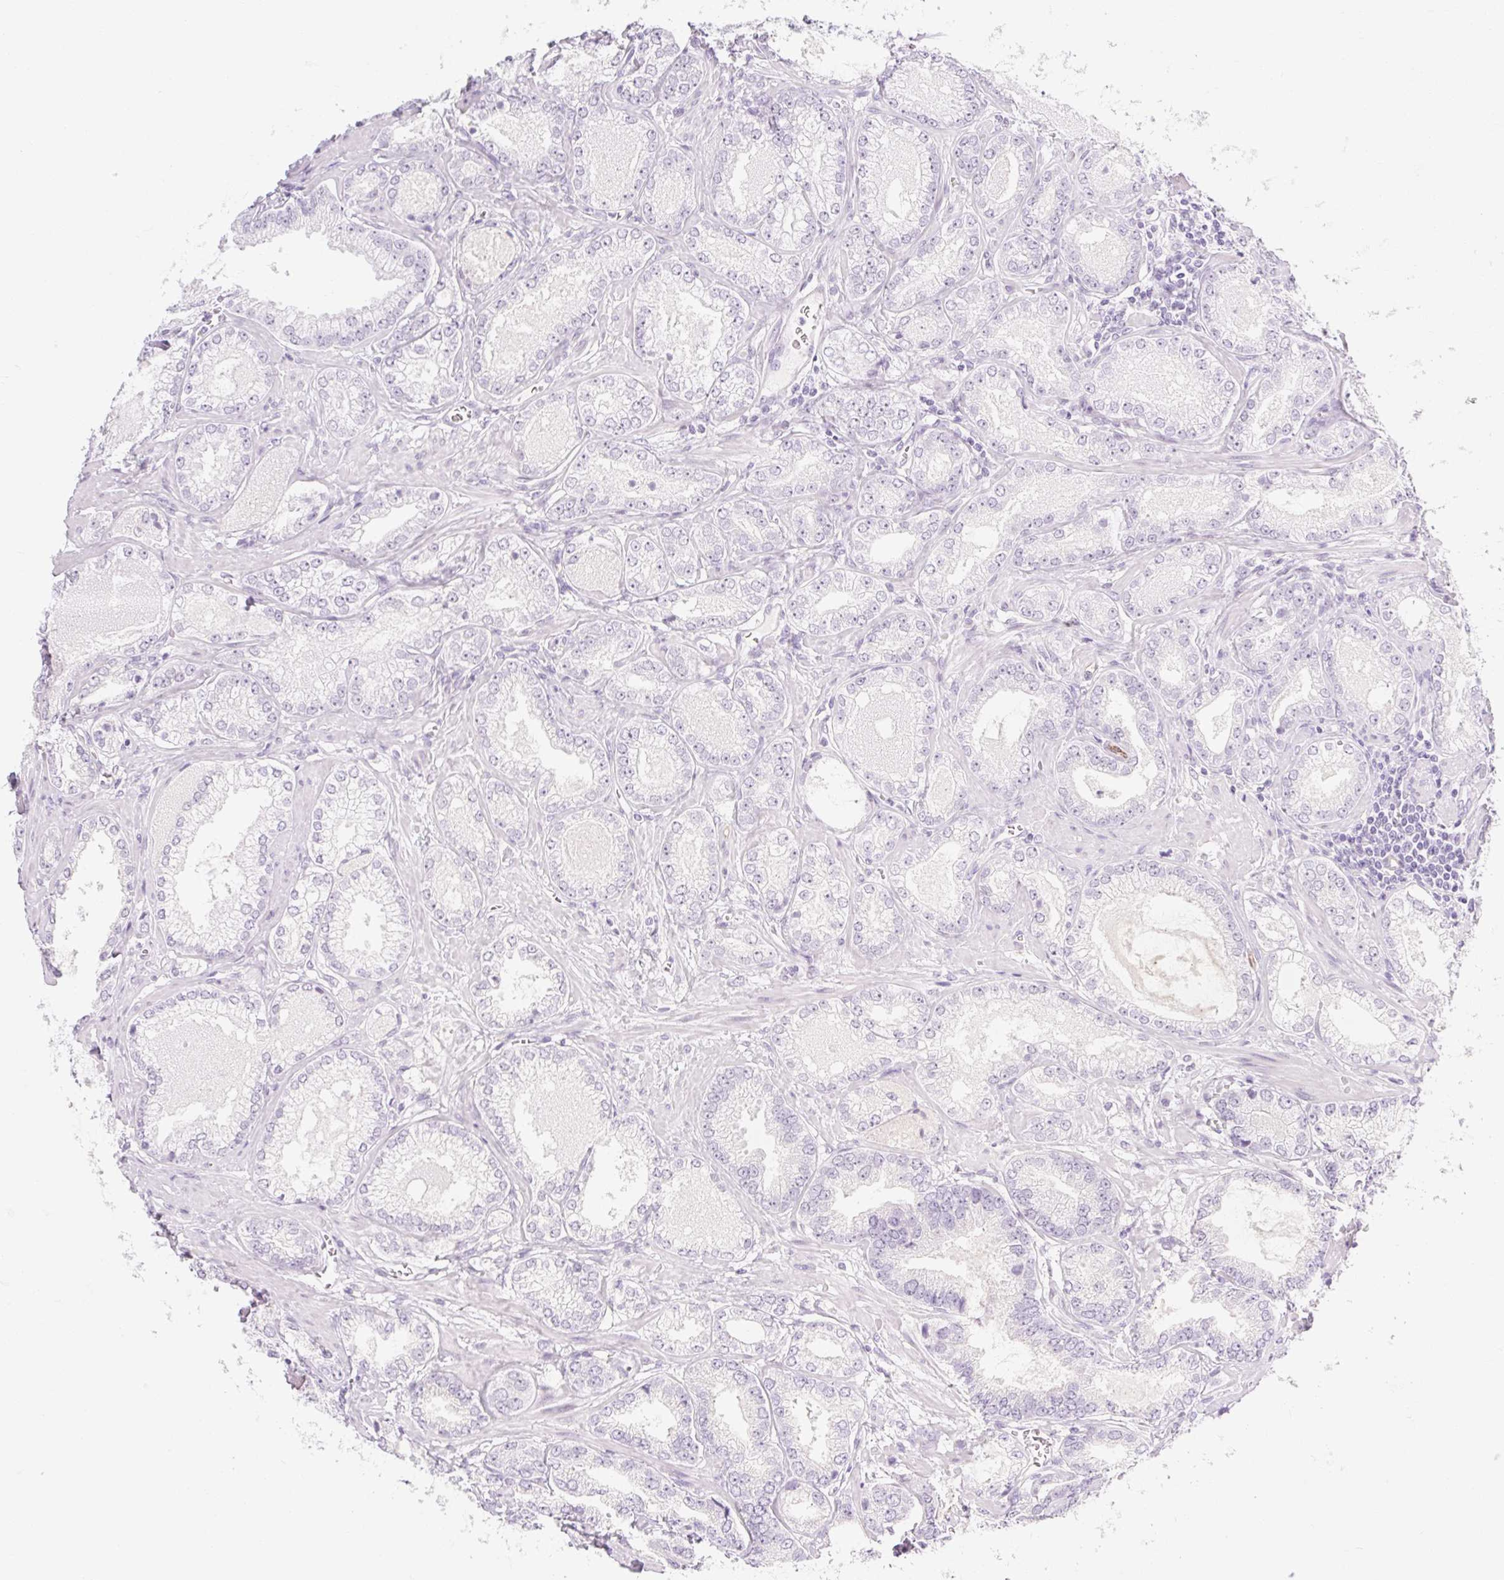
{"staining": {"intensity": "negative", "quantity": "none", "location": "none"}, "tissue": "prostate cancer", "cell_type": "Tumor cells", "image_type": "cancer", "snomed": [{"axis": "morphology", "description": "Adenocarcinoma, Medium grade"}, {"axis": "topography", "description": "Prostate"}], "caption": "IHC micrograph of neoplastic tissue: human prostate medium-grade adenocarcinoma stained with DAB shows no significant protein expression in tumor cells.", "gene": "TAF1L", "patient": {"sex": "male", "age": 57}}